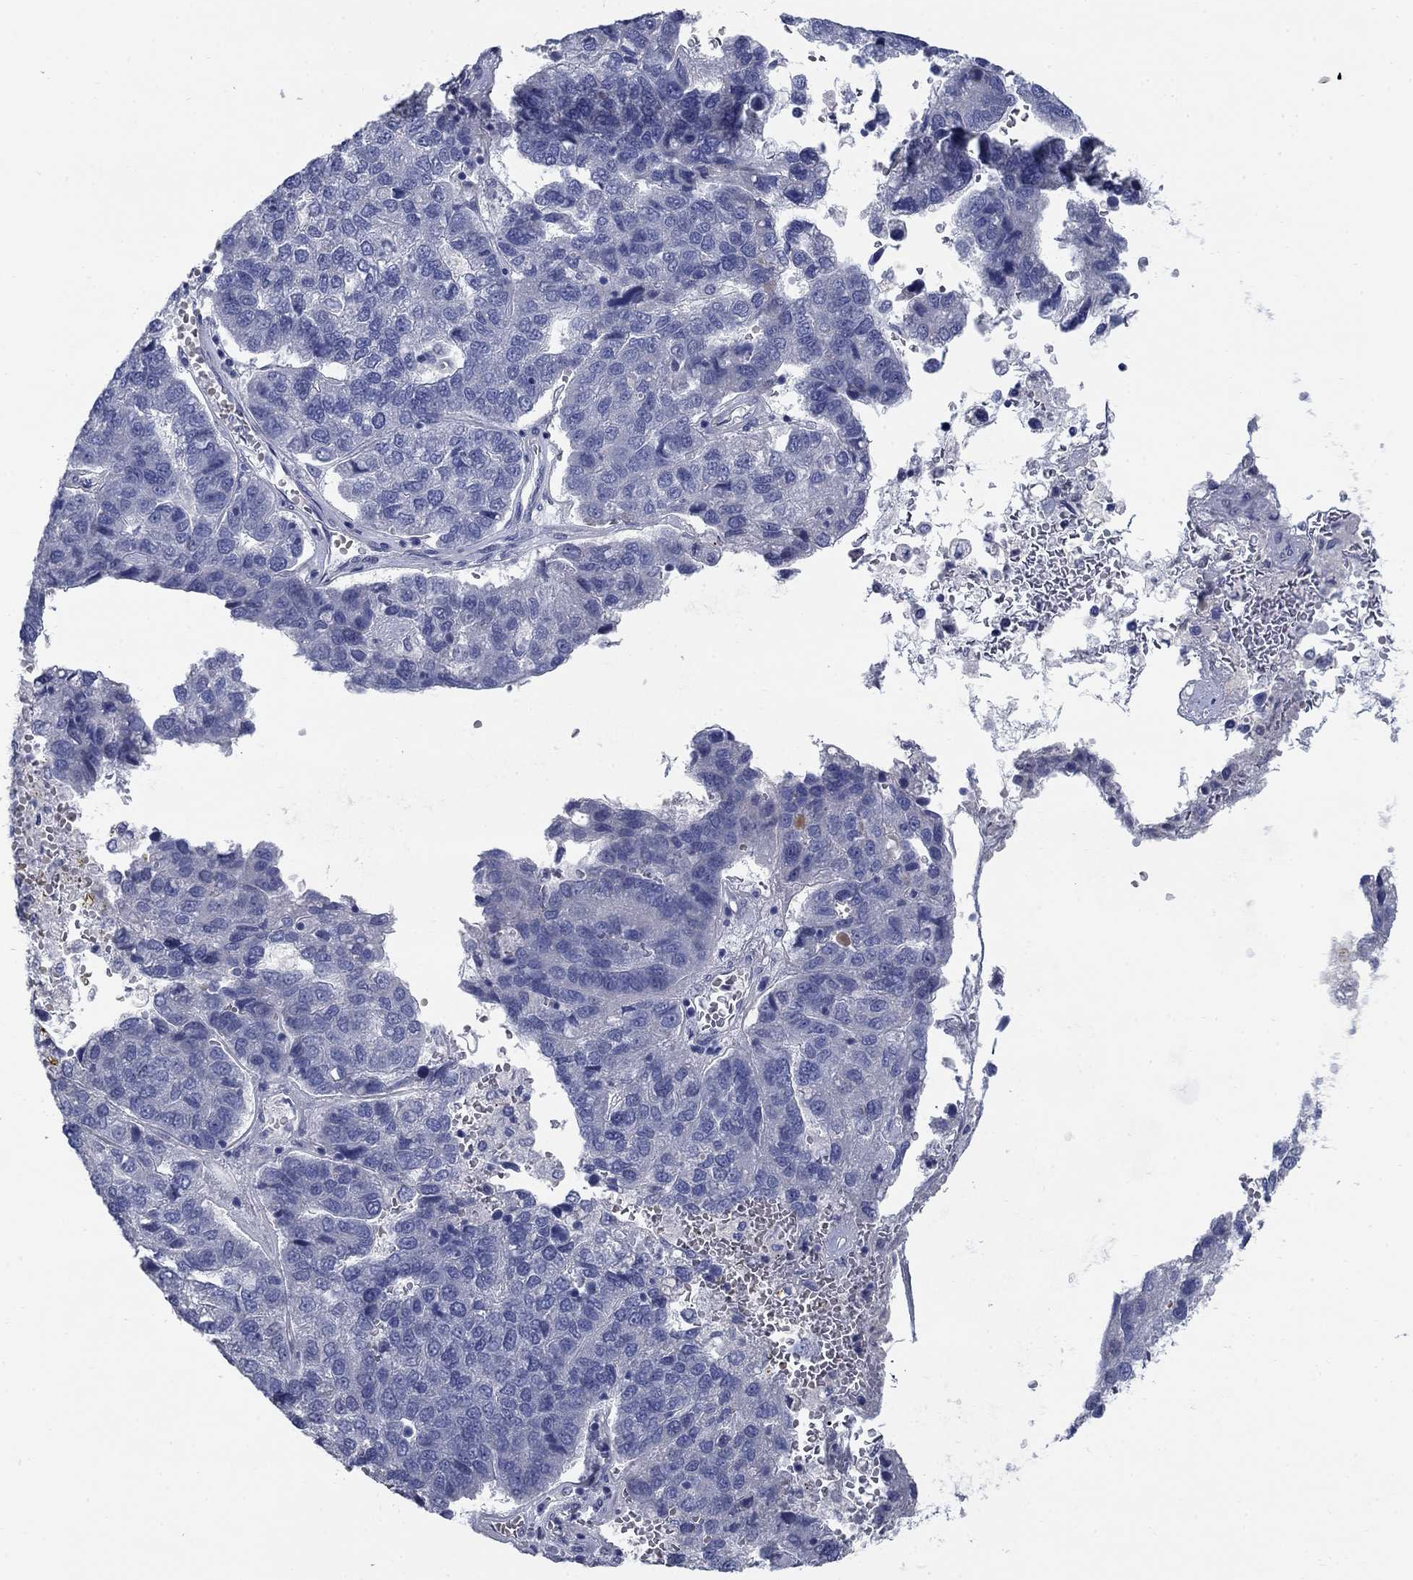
{"staining": {"intensity": "negative", "quantity": "none", "location": "none"}, "tissue": "pancreatic cancer", "cell_type": "Tumor cells", "image_type": "cancer", "snomed": [{"axis": "morphology", "description": "Adenocarcinoma, NOS"}, {"axis": "topography", "description": "Pancreas"}], "caption": "This is a image of immunohistochemistry (IHC) staining of adenocarcinoma (pancreatic), which shows no expression in tumor cells.", "gene": "DNER", "patient": {"sex": "female", "age": 61}}